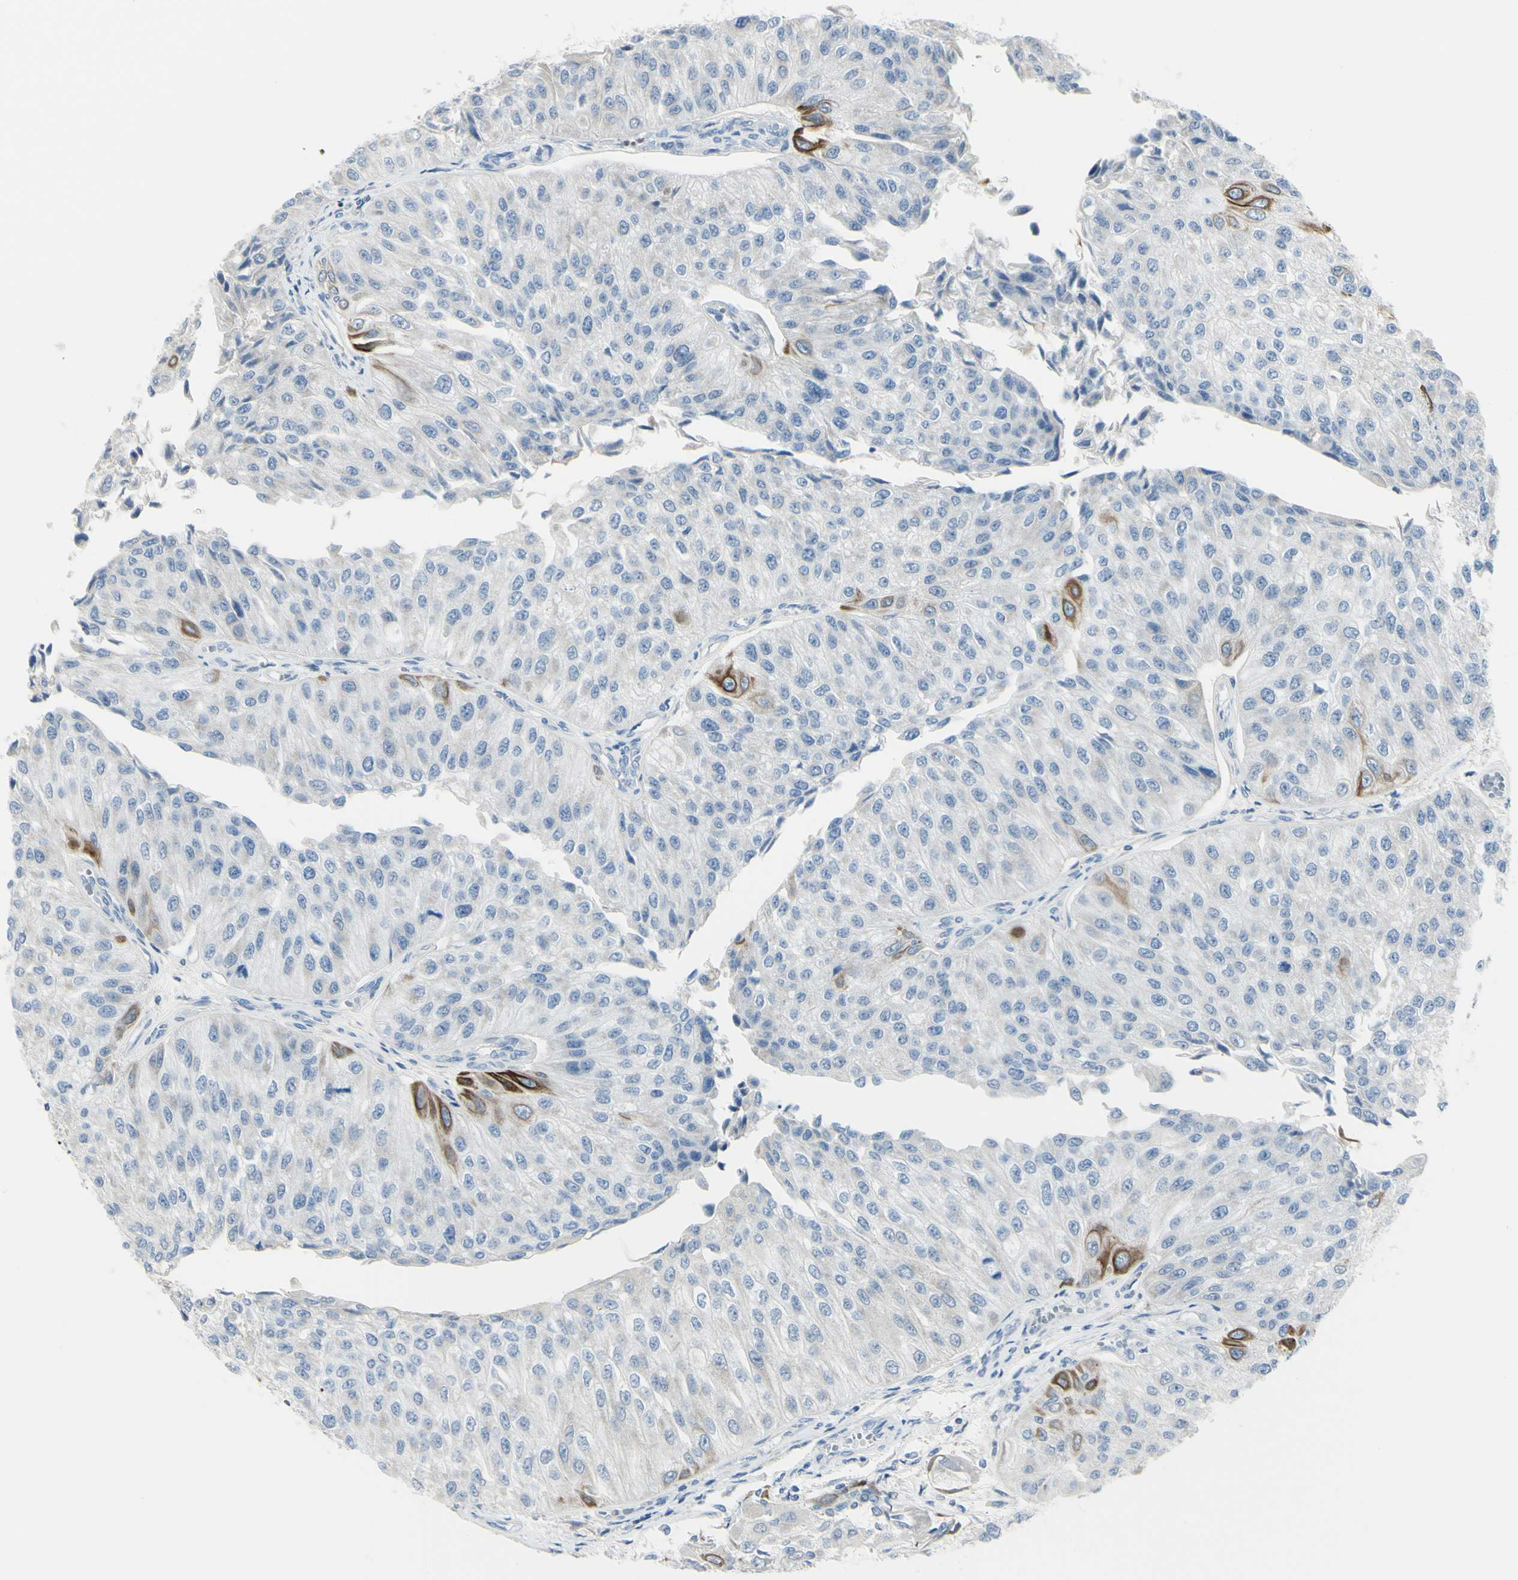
{"staining": {"intensity": "moderate", "quantity": "<25%", "location": "cytoplasmic/membranous,nuclear"}, "tissue": "urothelial cancer", "cell_type": "Tumor cells", "image_type": "cancer", "snomed": [{"axis": "morphology", "description": "Urothelial carcinoma, High grade"}, {"axis": "topography", "description": "Kidney"}, {"axis": "topography", "description": "Urinary bladder"}], "caption": "Urothelial cancer stained with immunohistochemistry exhibits moderate cytoplasmic/membranous and nuclear positivity in approximately <25% of tumor cells.", "gene": "ZNF557", "patient": {"sex": "male", "age": 77}}